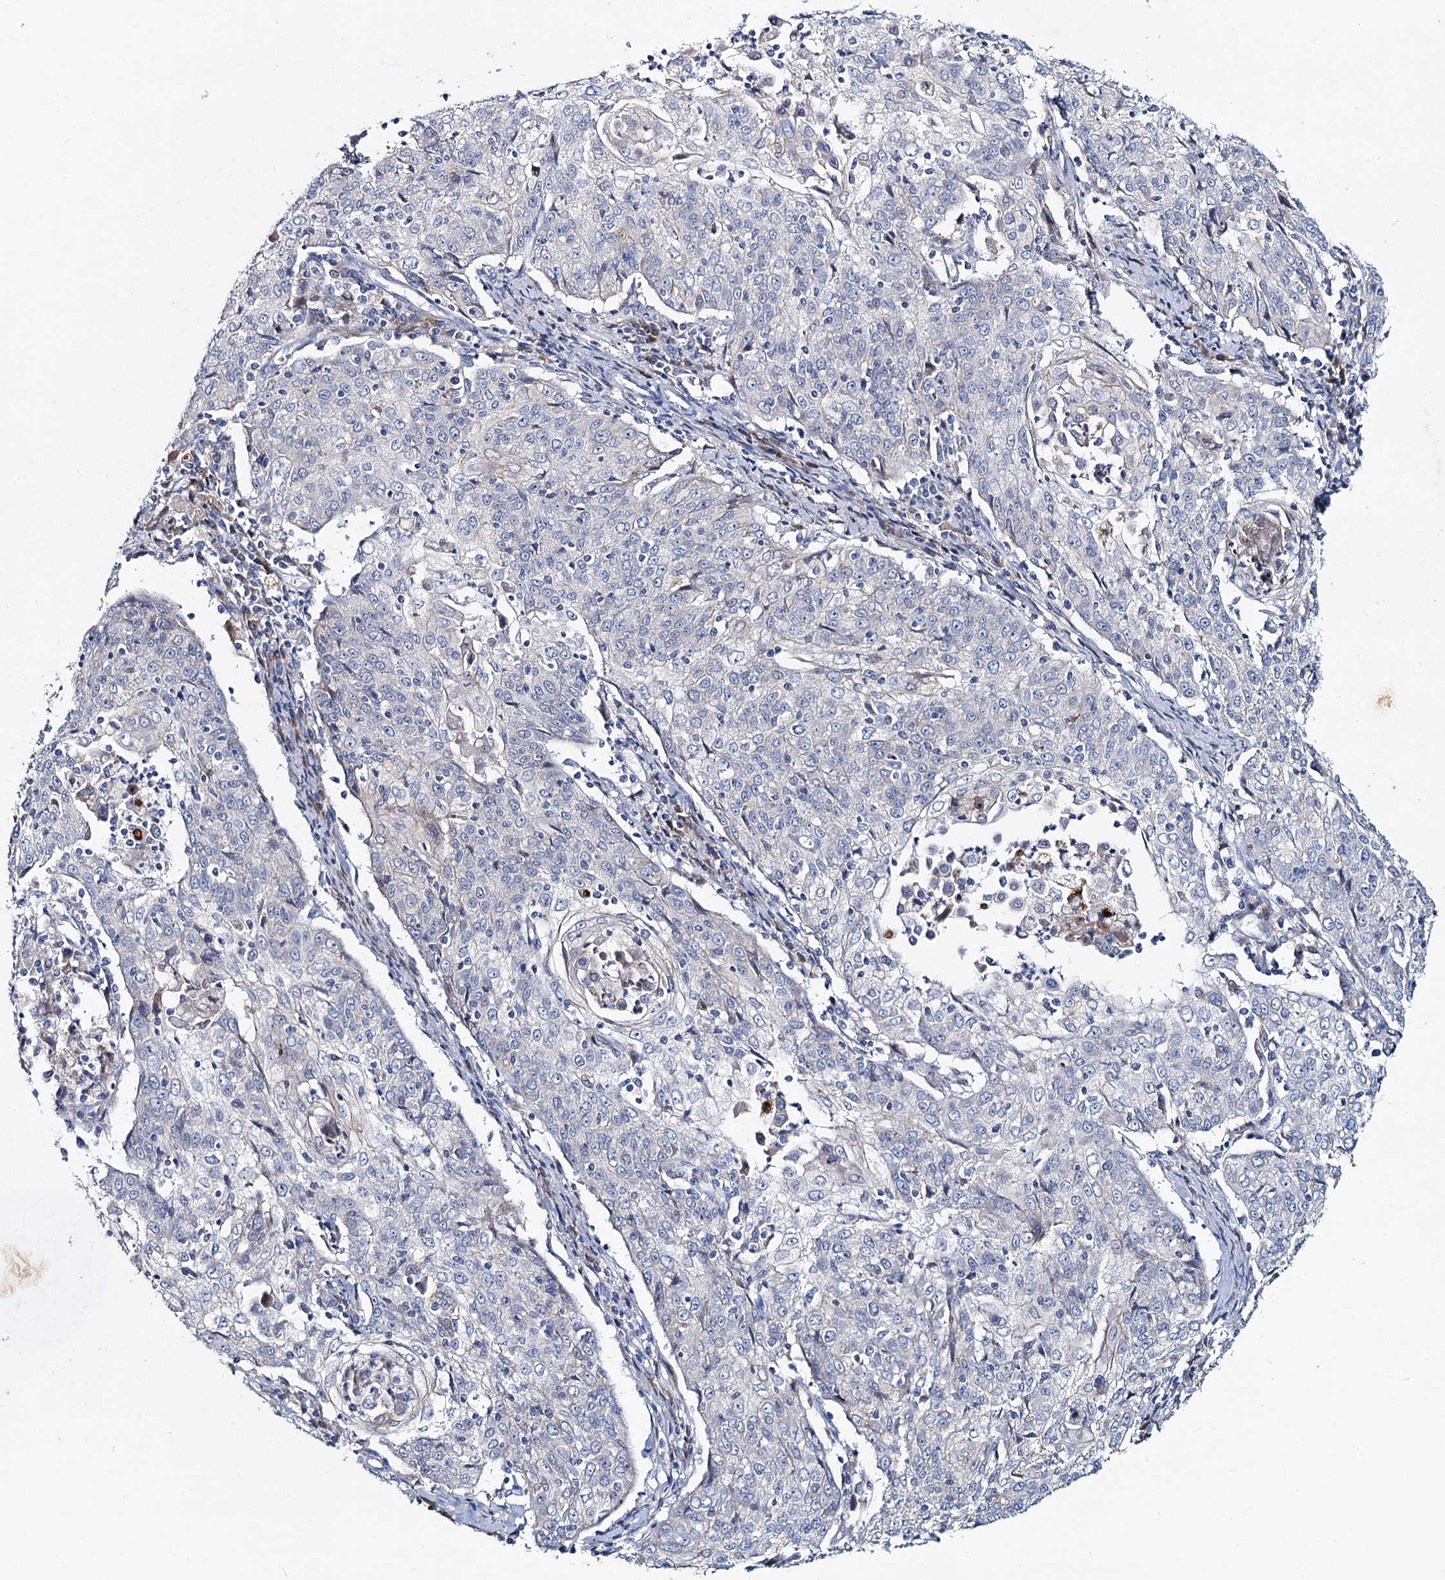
{"staining": {"intensity": "negative", "quantity": "none", "location": "none"}, "tissue": "cervical cancer", "cell_type": "Tumor cells", "image_type": "cancer", "snomed": [{"axis": "morphology", "description": "Squamous cell carcinoma, NOS"}, {"axis": "topography", "description": "Cervix"}], "caption": "This is an IHC histopathology image of human cervical cancer (squamous cell carcinoma). There is no staining in tumor cells.", "gene": "TMX2", "patient": {"sex": "female", "age": 48}}